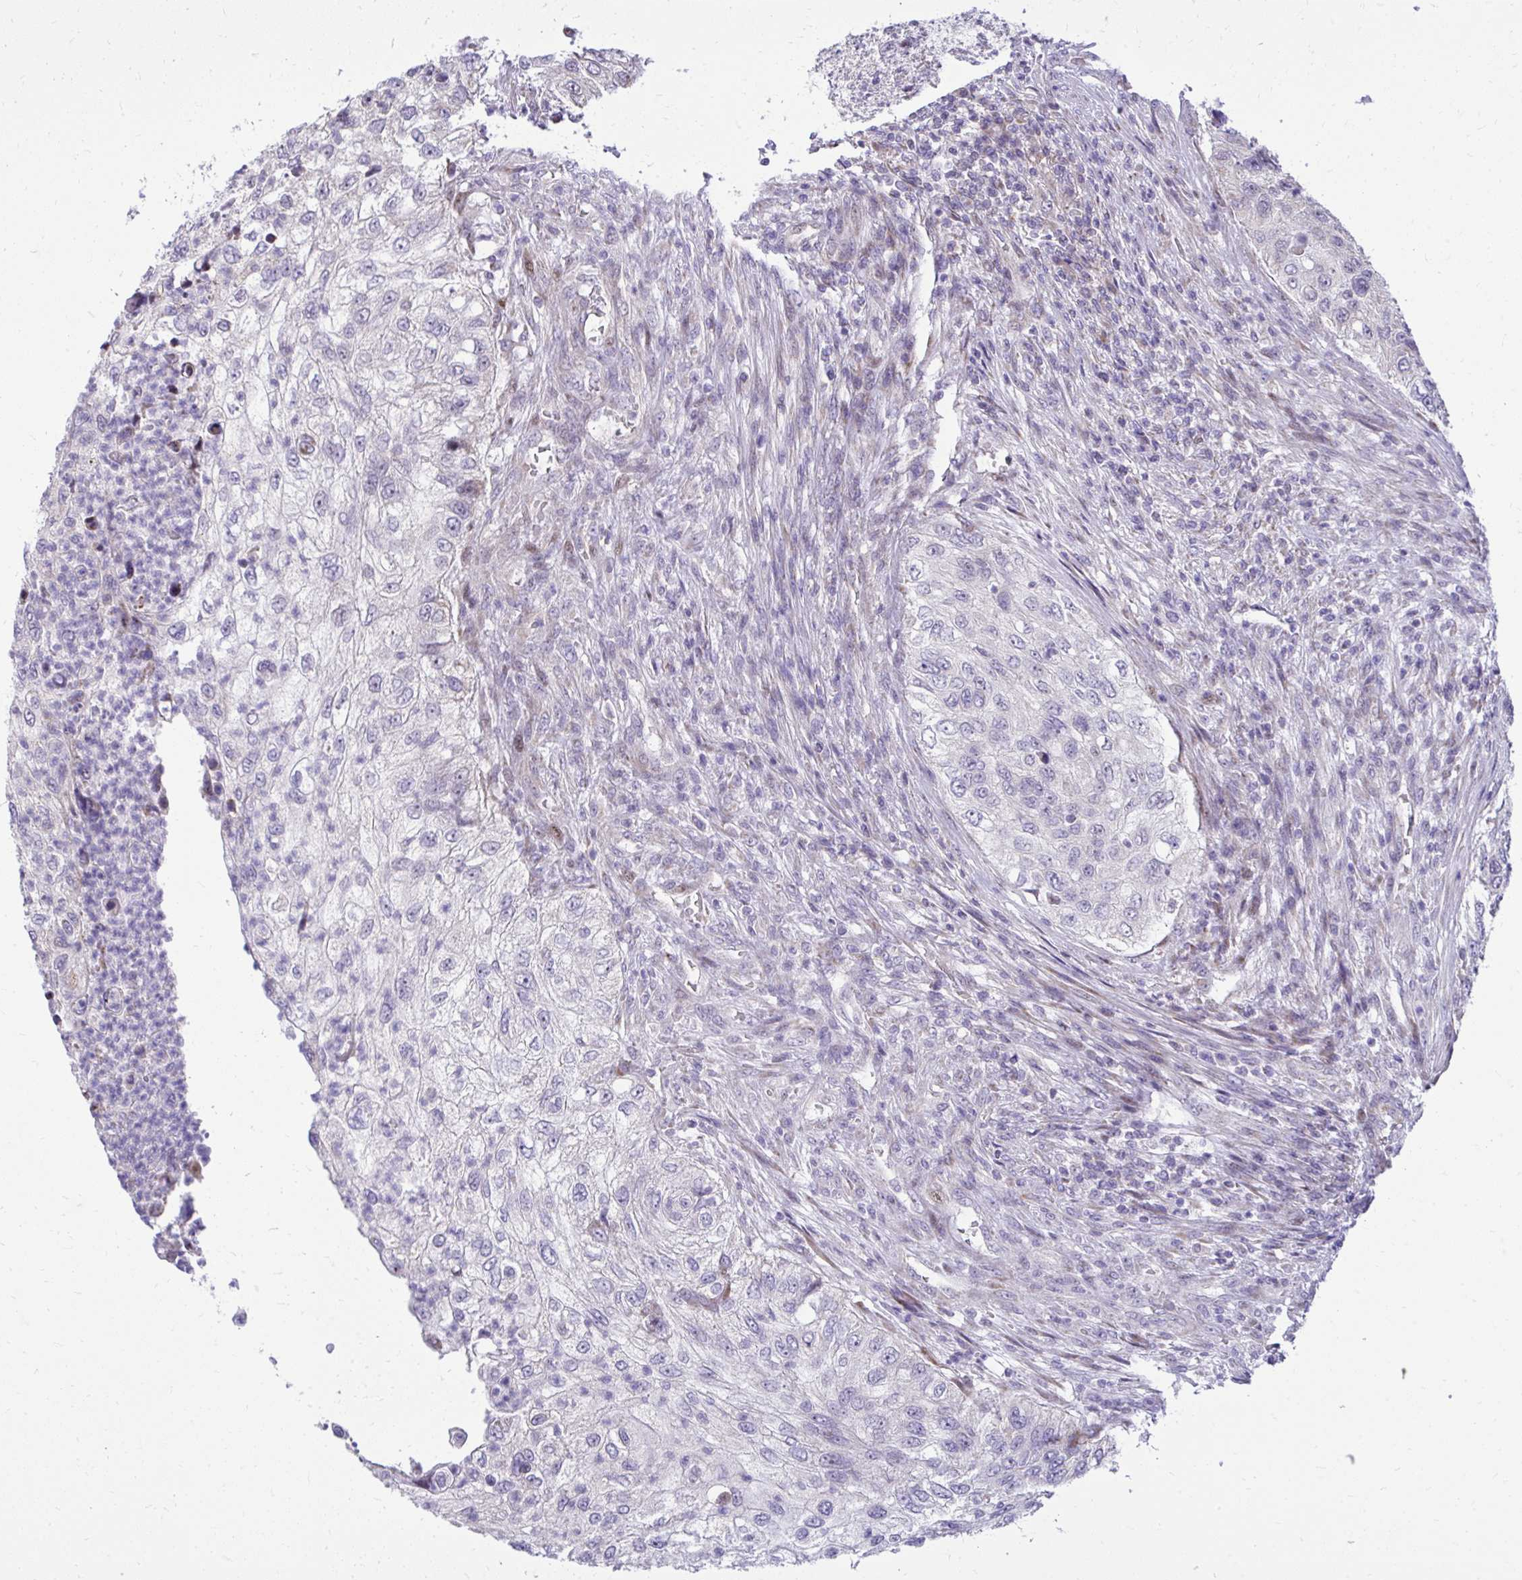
{"staining": {"intensity": "negative", "quantity": "none", "location": "none"}, "tissue": "urothelial cancer", "cell_type": "Tumor cells", "image_type": "cancer", "snomed": [{"axis": "morphology", "description": "Urothelial carcinoma, High grade"}, {"axis": "topography", "description": "Urinary bladder"}], "caption": "DAB immunohistochemical staining of human urothelial cancer reveals no significant expression in tumor cells.", "gene": "GPRIN3", "patient": {"sex": "female", "age": 60}}